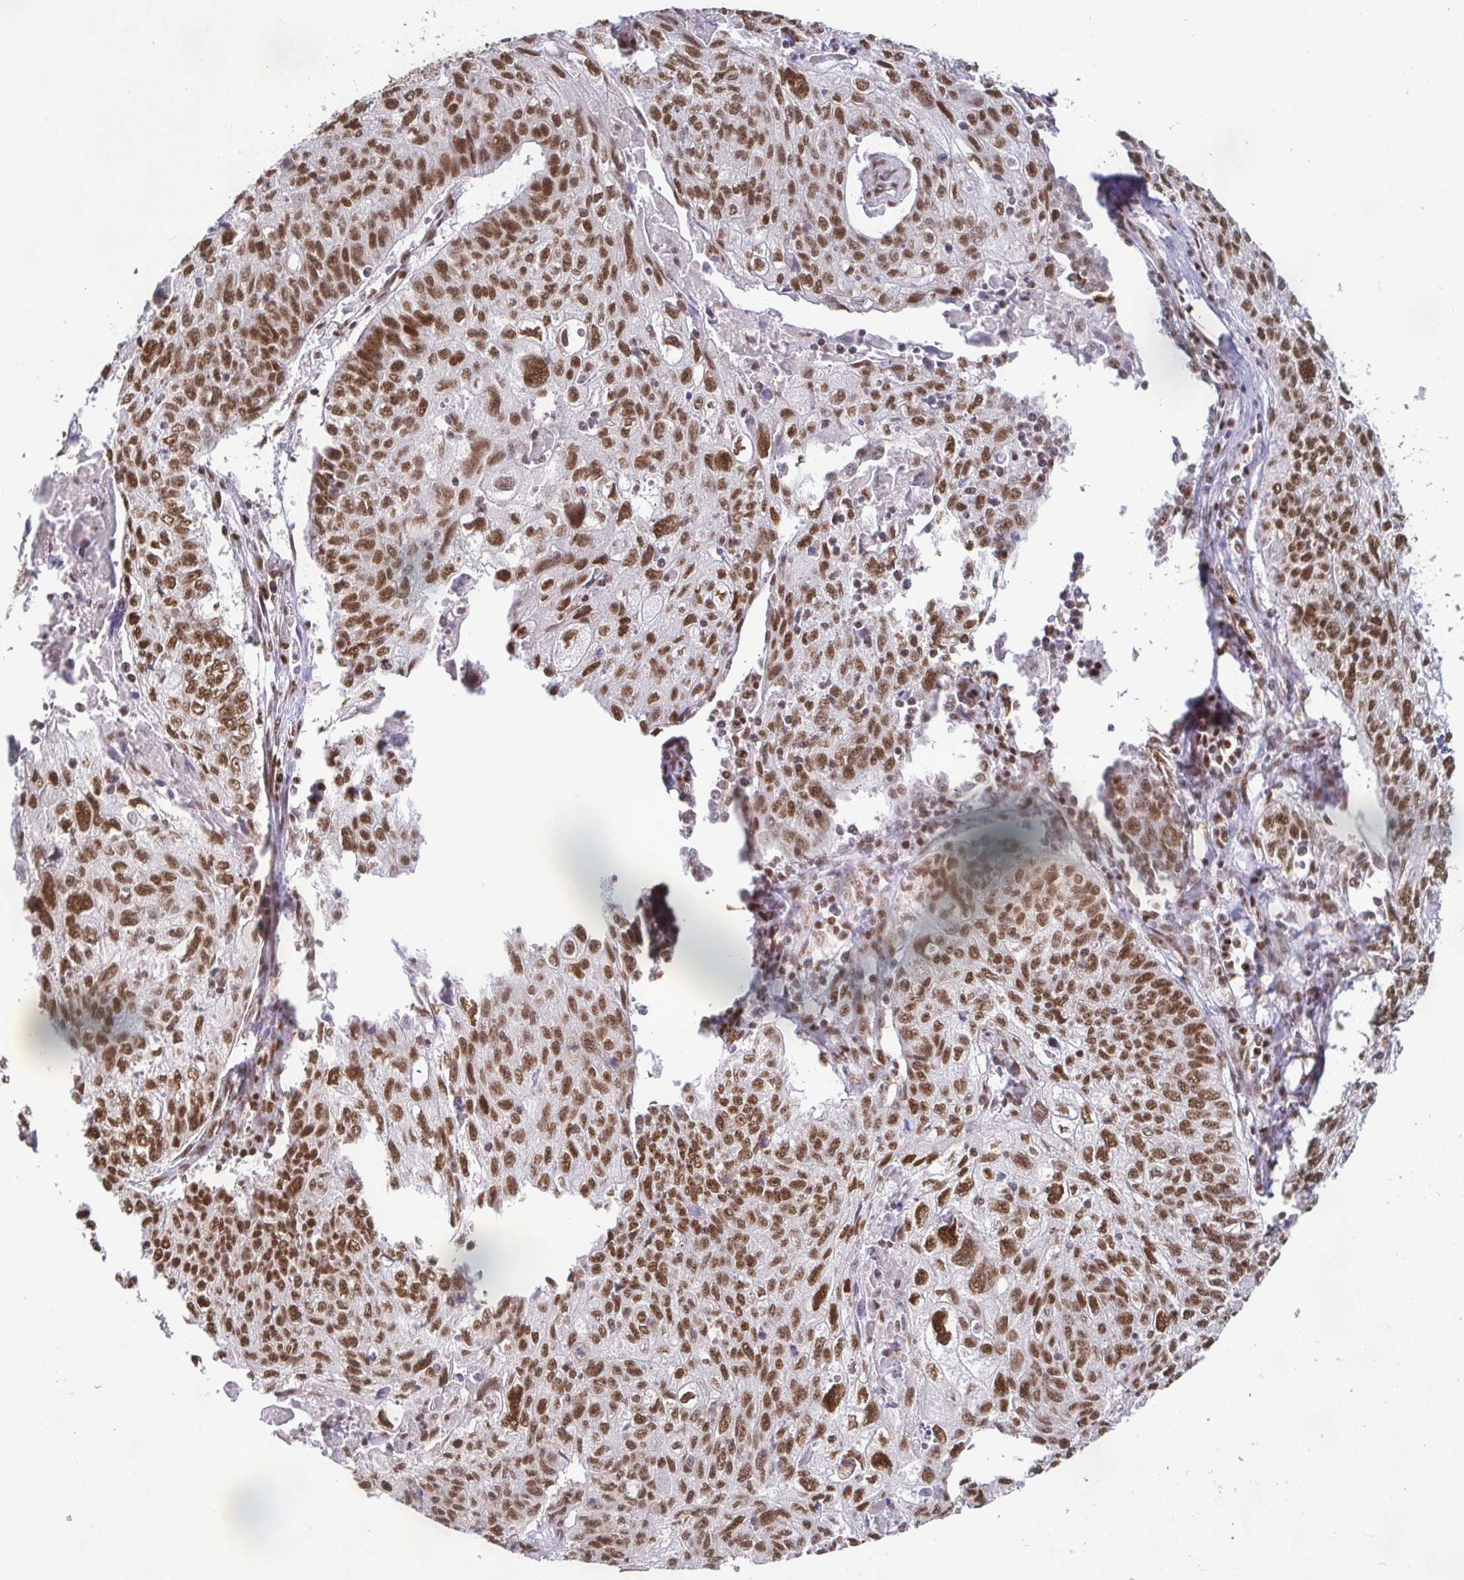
{"staining": {"intensity": "moderate", "quantity": ">75%", "location": "nuclear"}, "tissue": "lung cancer", "cell_type": "Tumor cells", "image_type": "cancer", "snomed": [{"axis": "morphology", "description": "Normal morphology"}, {"axis": "morphology", "description": "Aneuploidy"}, {"axis": "morphology", "description": "Squamous cell carcinoma, NOS"}, {"axis": "topography", "description": "Lymph node"}, {"axis": "topography", "description": "Lung"}], "caption": "Immunohistochemical staining of human lung cancer (squamous cell carcinoma) demonstrates moderate nuclear protein expression in approximately >75% of tumor cells.", "gene": "SP3", "patient": {"sex": "female", "age": 76}}